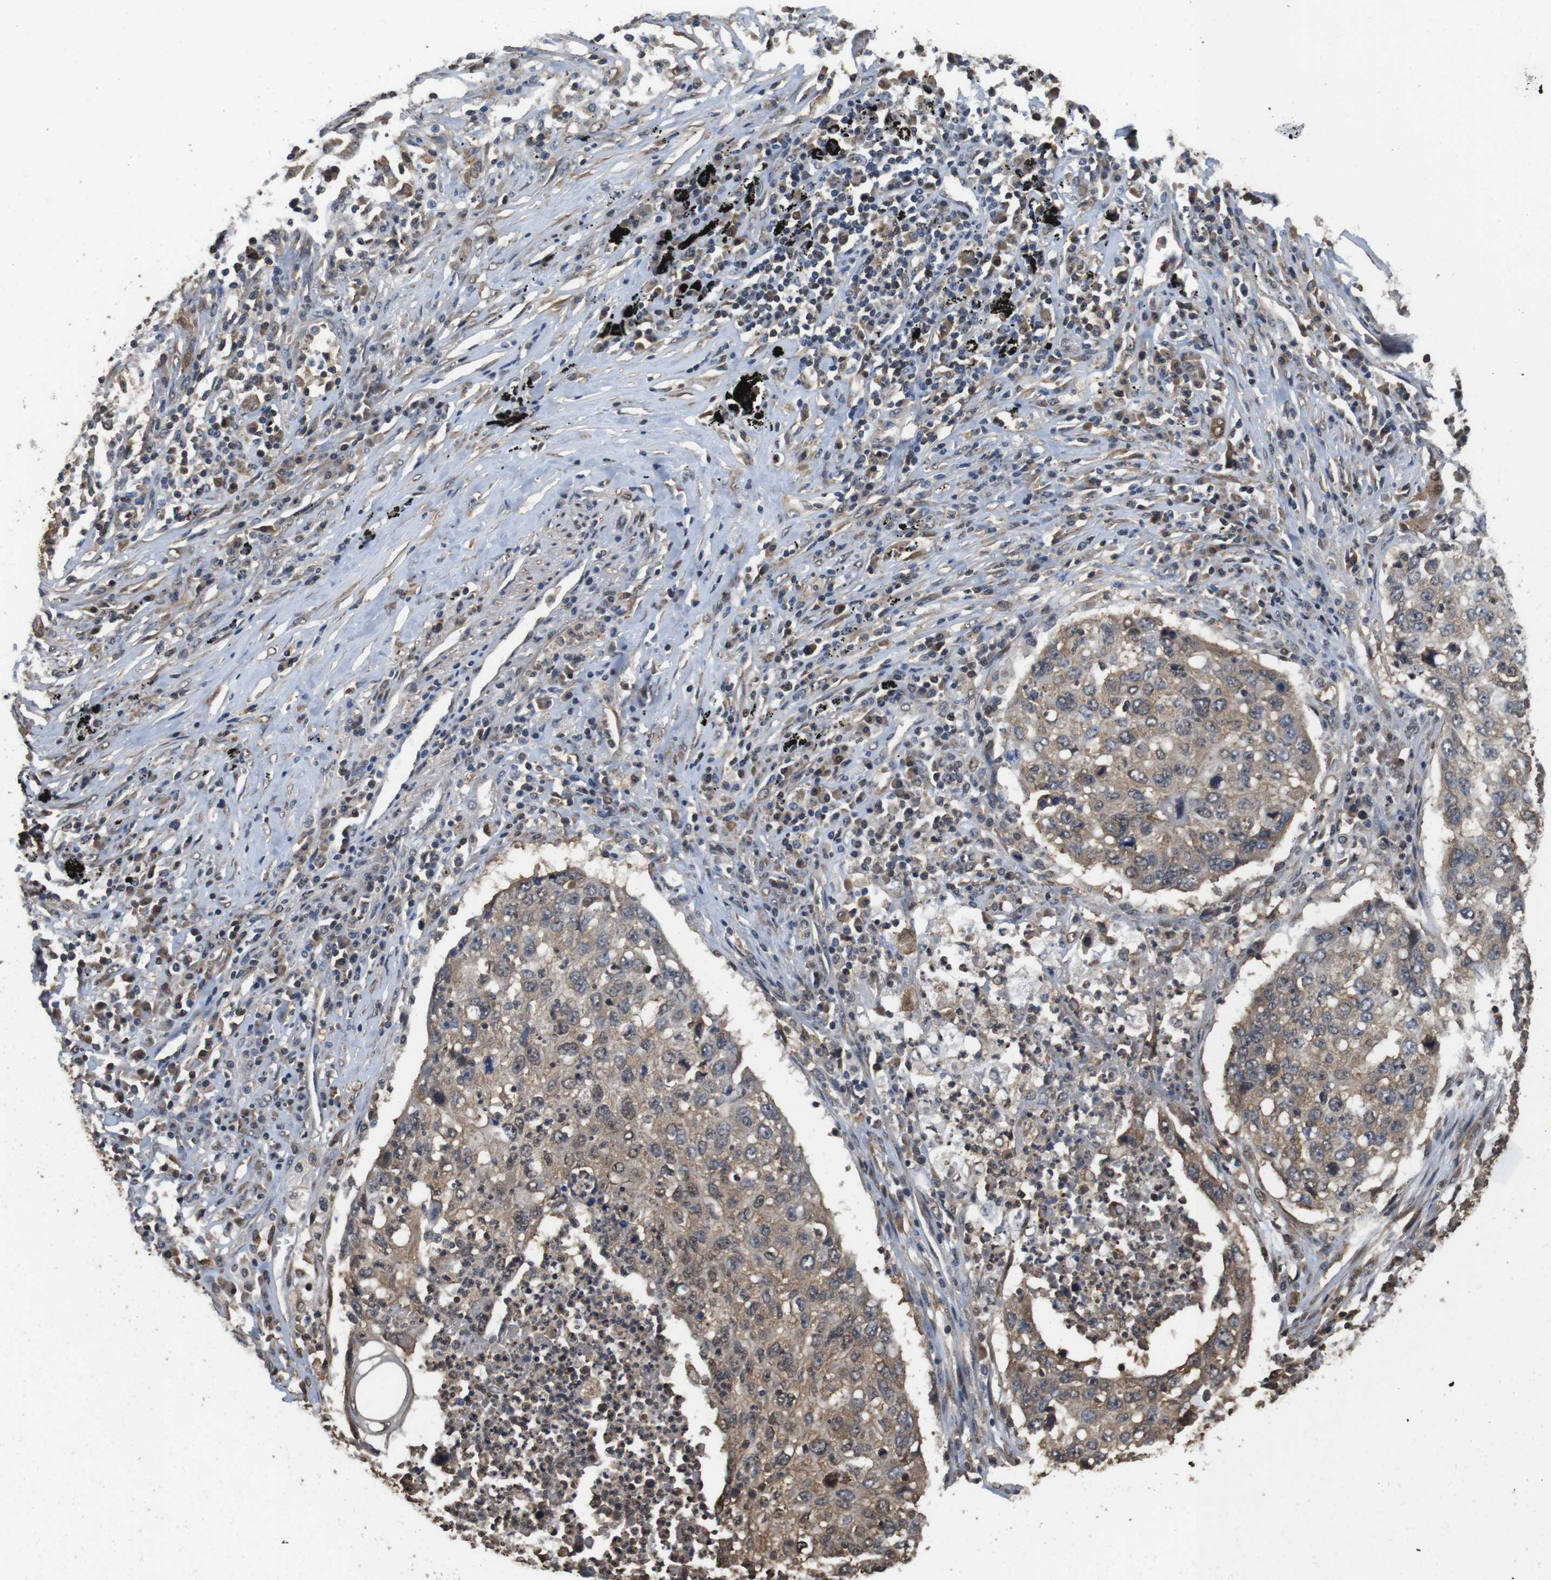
{"staining": {"intensity": "weak", "quantity": ">75%", "location": "cytoplasmic/membranous,nuclear"}, "tissue": "lung cancer", "cell_type": "Tumor cells", "image_type": "cancer", "snomed": [{"axis": "morphology", "description": "Squamous cell carcinoma, NOS"}, {"axis": "topography", "description": "Lung"}], "caption": "Immunohistochemical staining of lung cancer (squamous cell carcinoma) reveals low levels of weak cytoplasmic/membranous and nuclear protein positivity in about >75% of tumor cells.", "gene": "LDHA", "patient": {"sex": "female", "age": 63}}